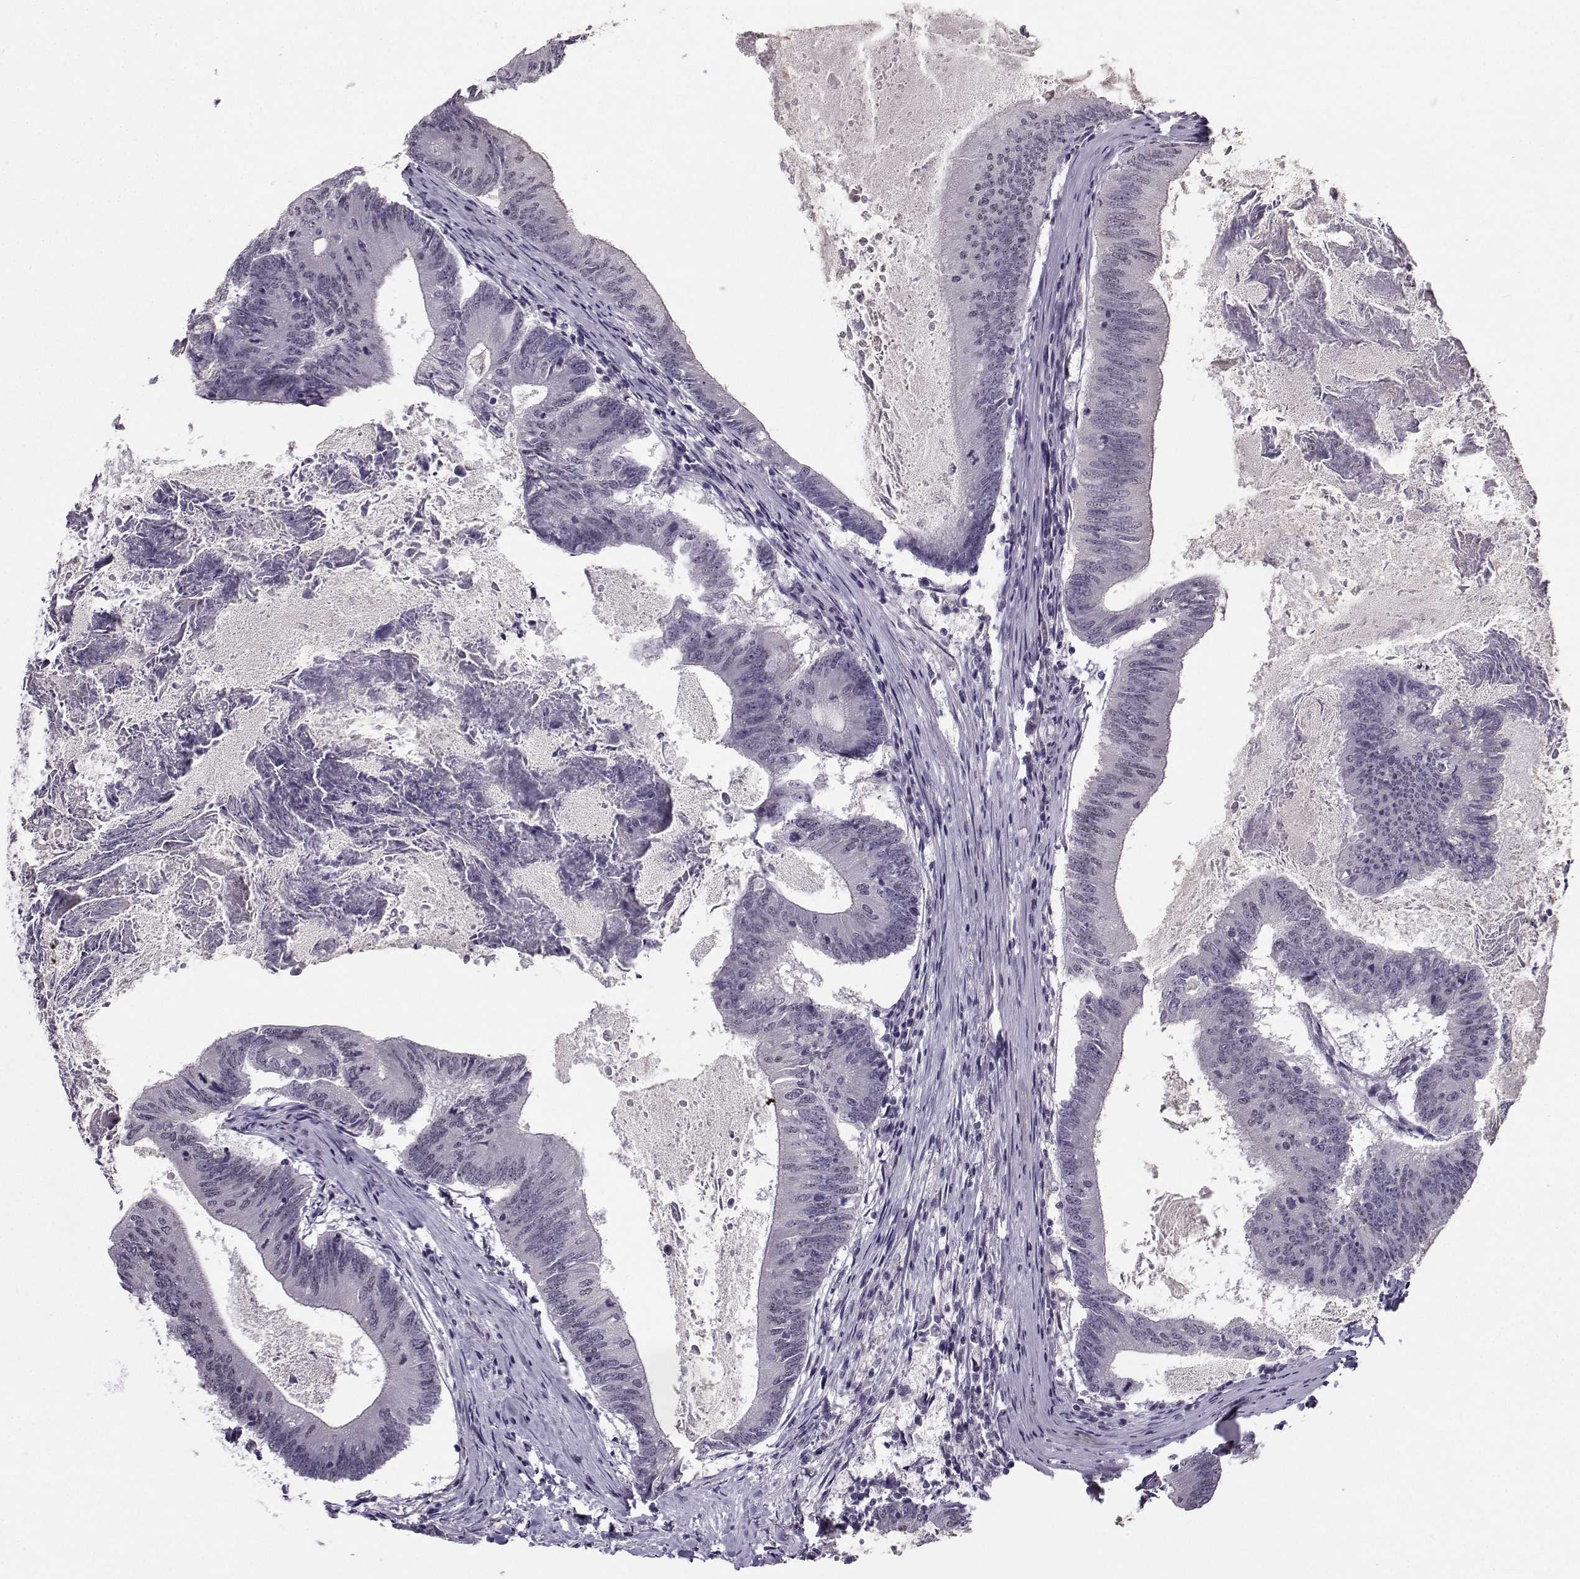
{"staining": {"intensity": "negative", "quantity": "none", "location": "none"}, "tissue": "colorectal cancer", "cell_type": "Tumor cells", "image_type": "cancer", "snomed": [{"axis": "morphology", "description": "Adenocarcinoma, NOS"}, {"axis": "topography", "description": "Colon"}], "caption": "Immunohistochemistry of human colorectal adenocarcinoma displays no expression in tumor cells. (Stains: DAB (3,3'-diaminobenzidine) immunohistochemistry (IHC) with hematoxylin counter stain, Microscopy: brightfield microscopy at high magnification).", "gene": "LIN28A", "patient": {"sex": "female", "age": 70}}